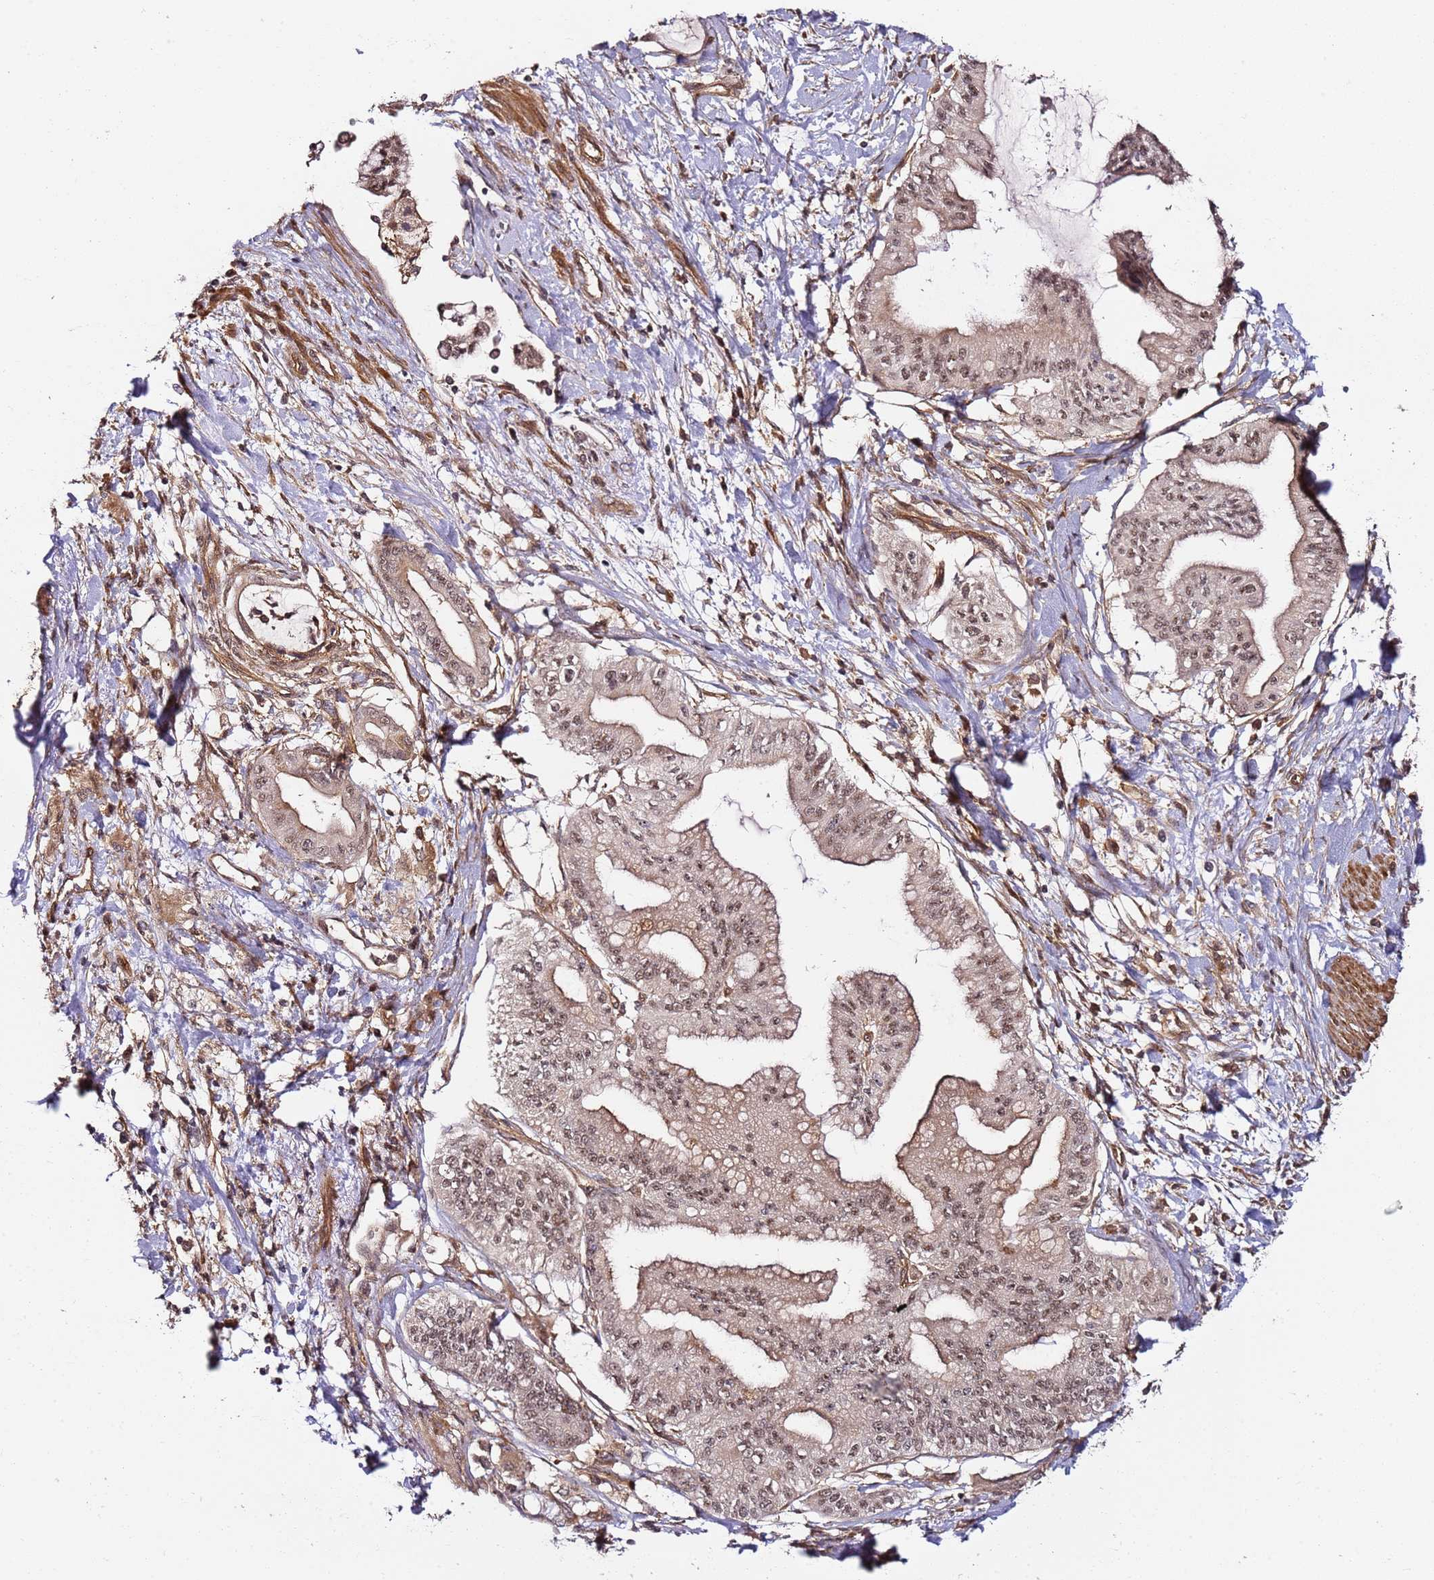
{"staining": {"intensity": "weak", "quantity": ">75%", "location": "nuclear"}, "tissue": "pancreatic cancer", "cell_type": "Tumor cells", "image_type": "cancer", "snomed": [{"axis": "morphology", "description": "Adenocarcinoma, NOS"}, {"axis": "topography", "description": "Pancreas"}], "caption": "Weak nuclear positivity for a protein is appreciated in about >75% of tumor cells of pancreatic cancer (adenocarcinoma) using immunohistochemistry.", "gene": "CCNYL1", "patient": {"sex": "male", "age": 46}}